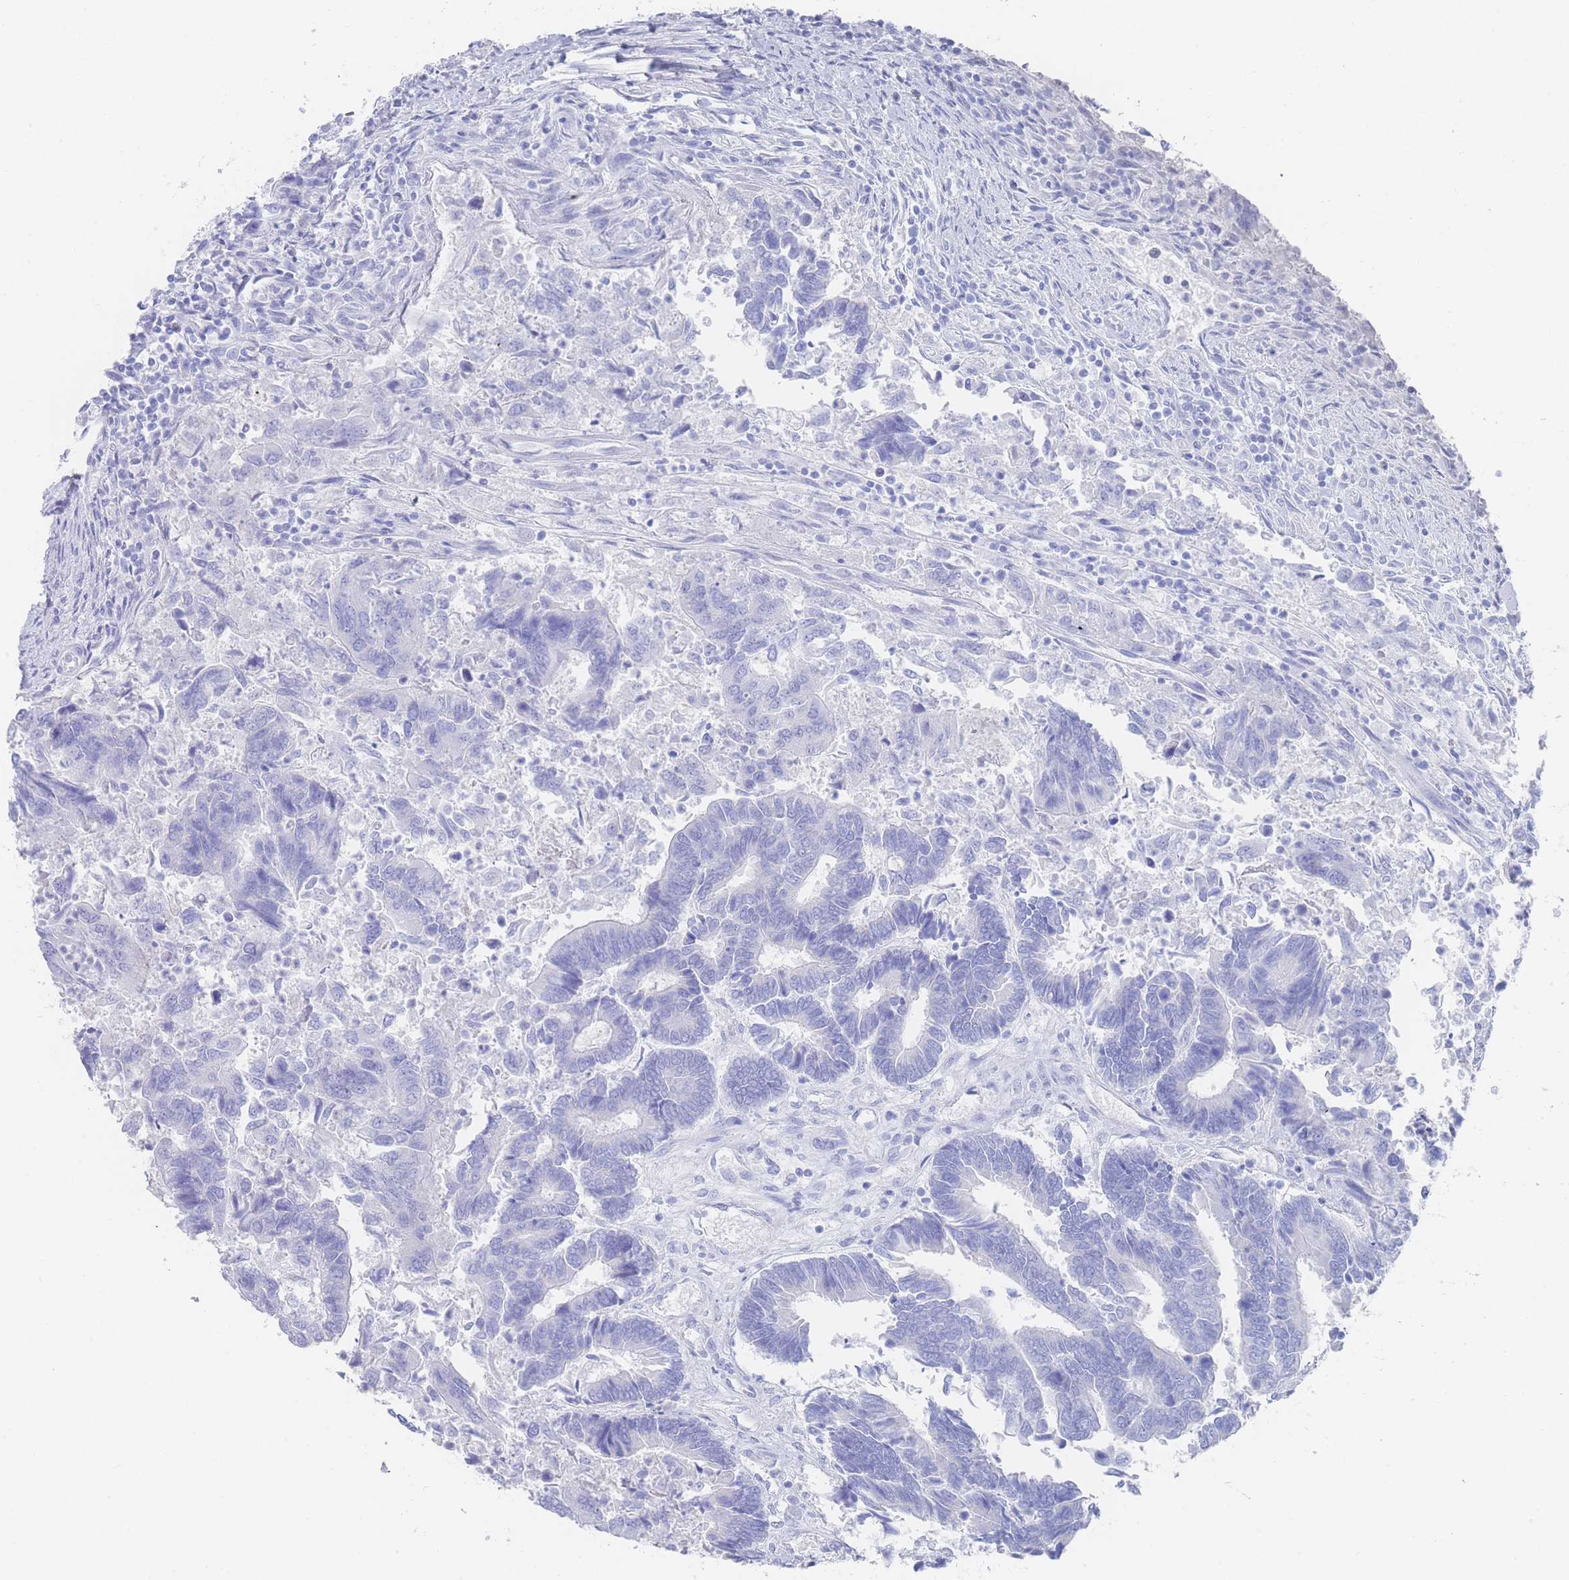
{"staining": {"intensity": "negative", "quantity": "none", "location": "none"}, "tissue": "colorectal cancer", "cell_type": "Tumor cells", "image_type": "cancer", "snomed": [{"axis": "morphology", "description": "Adenocarcinoma, NOS"}, {"axis": "topography", "description": "Colon"}], "caption": "An immunohistochemistry histopathology image of colorectal adenocarcinoma is shown. There is no staining in tumor cells of colorectal adenocarcinoma.", "gene": "LRRC37A", "patient": {"sex": "female", "age": 67}}